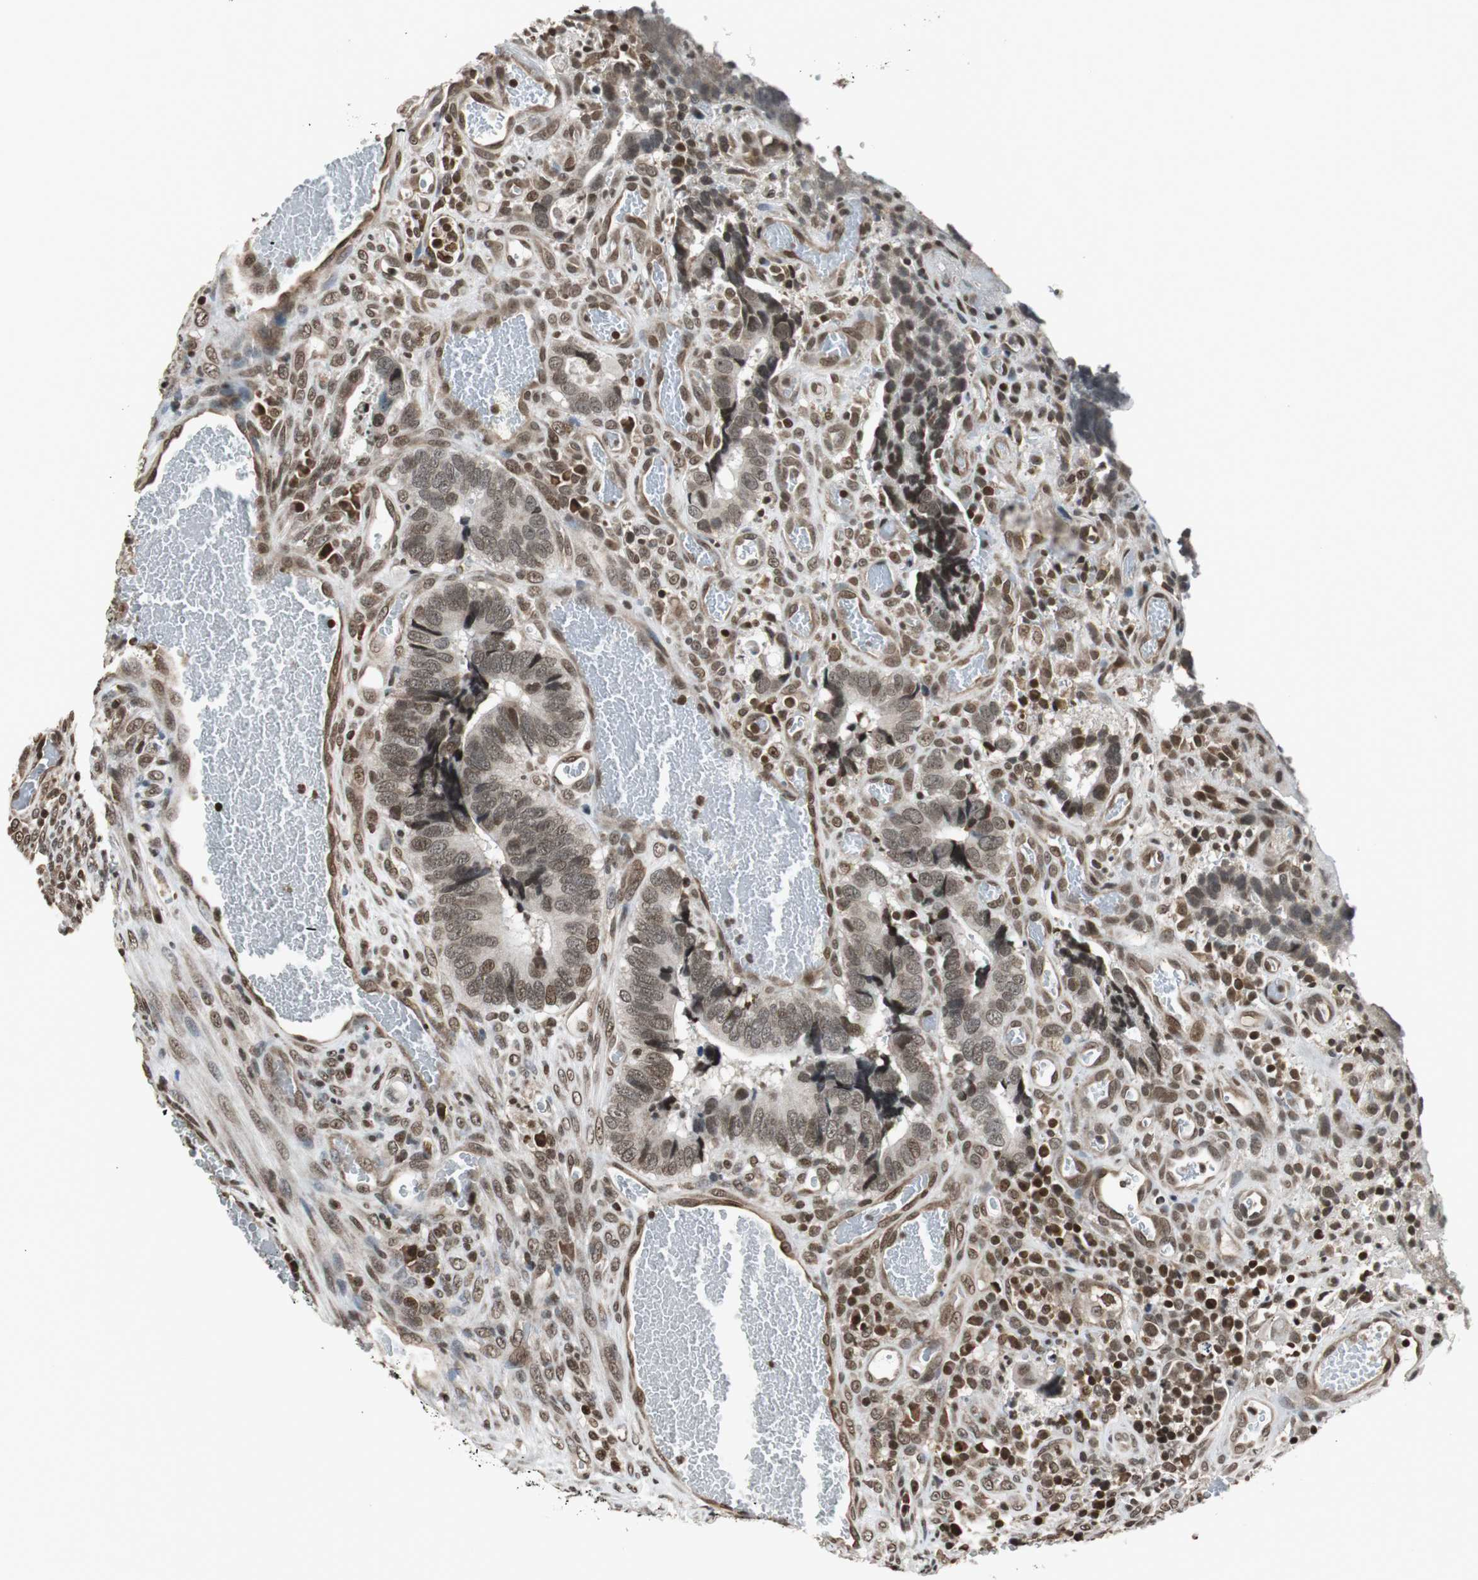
{"staining": {"intensity": "weak", "quantity": ">75%", "location": "cytoplasmic/membranous,nuclear"}, "tissue": "colorectal cancer", "cell_type": "Tumor cells", "image_type": "cancer", "snomed": [{"axis": "morphology", "description": "Adenocarcinoma, NOS"}, {"axis": "topography", "description": "Colon"}], "caption": "An IHC micrograph of neoplastic tissue is shown. Protein staining in brown shows weak cytoplasmic/membranous and nuclear positivity in colorectal cancer within tumor cells.", "gene": "REST", "patient": {"sex": "male", "age": 72}}